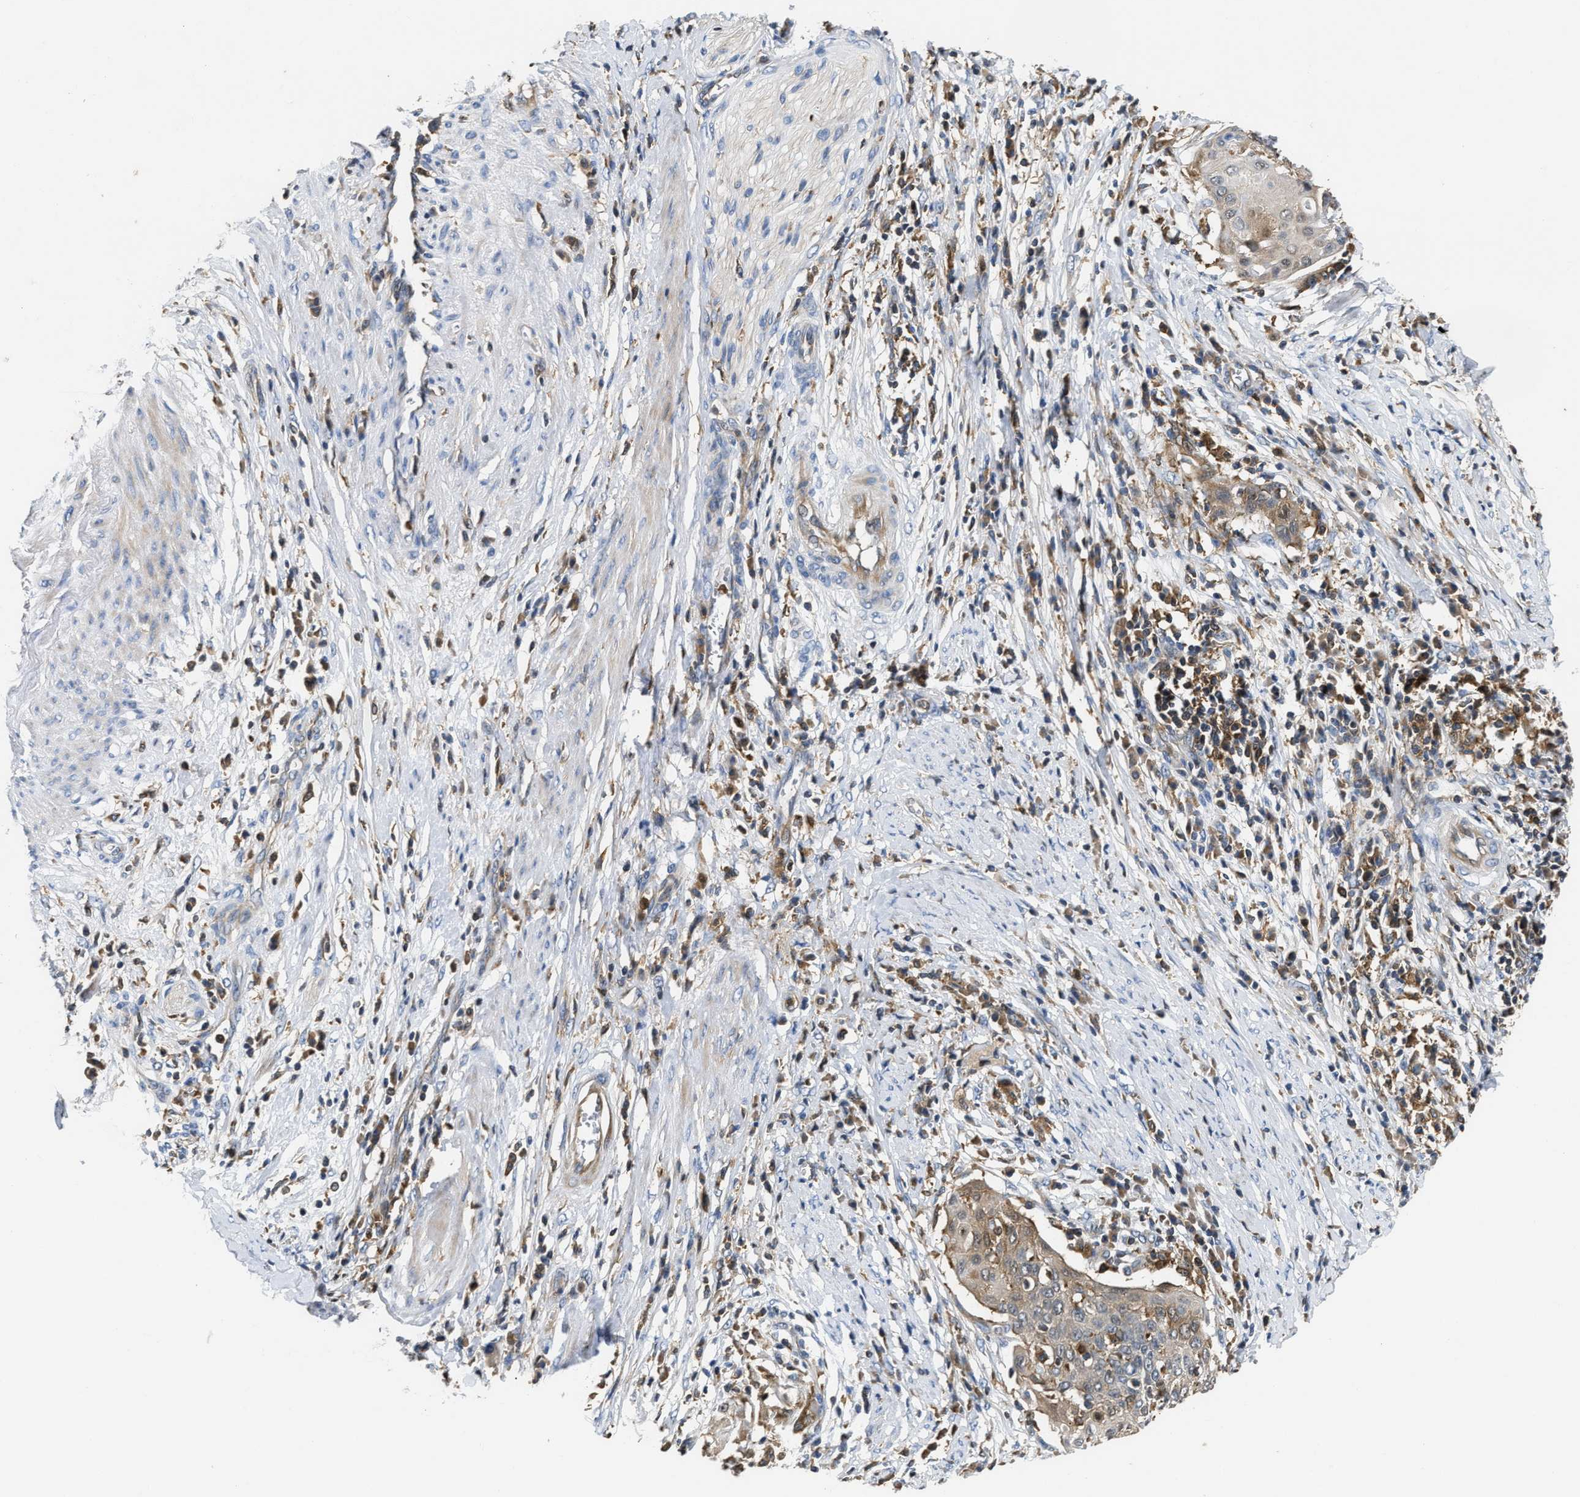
{"staining": {"intensity": "weak", "quantity": "<25%", "location": "cytoplasmic/membranous"}, "tissue": "cervical cancer", "cell_type": "Tumor cells", "image_type": "cancer", "snomed": [{"axis": "morphology", "description": "Squamous cell carcinoma, NOS"}, {"axis": "topography", "description": "Cervix"}], "caption": "A micrograph of cervical squamous cell carcinoma stained for a protein demonstrates no brown staining in tumor cells.", "gene": "OSTF1", "patient": {"sex": "female", "age": 39}}